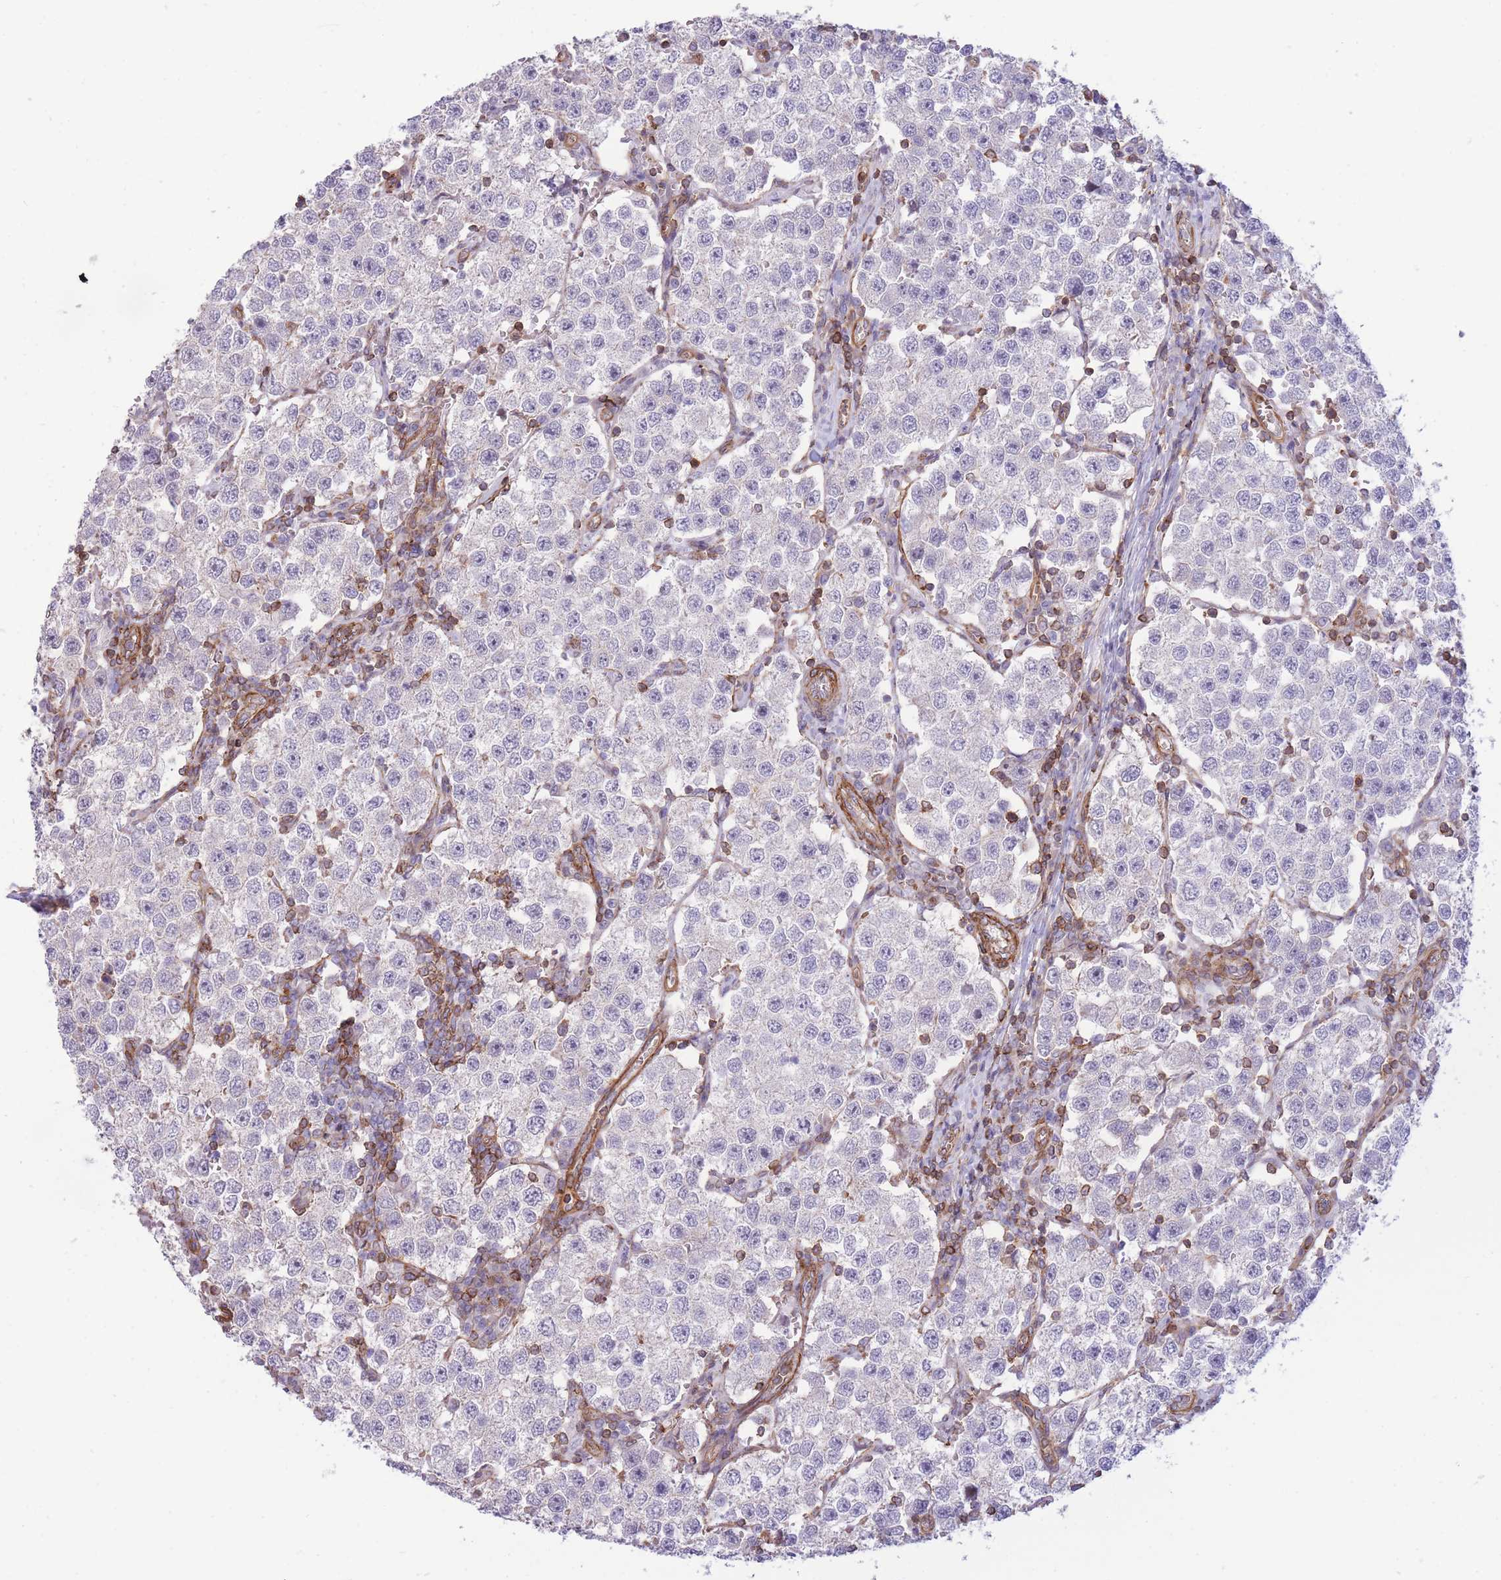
{"staining": {"intensity": "negative", "quantity": "none", "location": "none"}, "tissue": "testis cancer", "cell_type": "Tumor cells", "image_type": "cancer", "snomed": [{"axis": "morphology", "description": "Seminoma, NOS"}, {"axis": "topography", "description": "Testis"}], "caption": "There is no significant expression in tumor cells of seminoma (testis).", "gene": "CDC25B", "patient": {"sex": "male", "age": 37}}